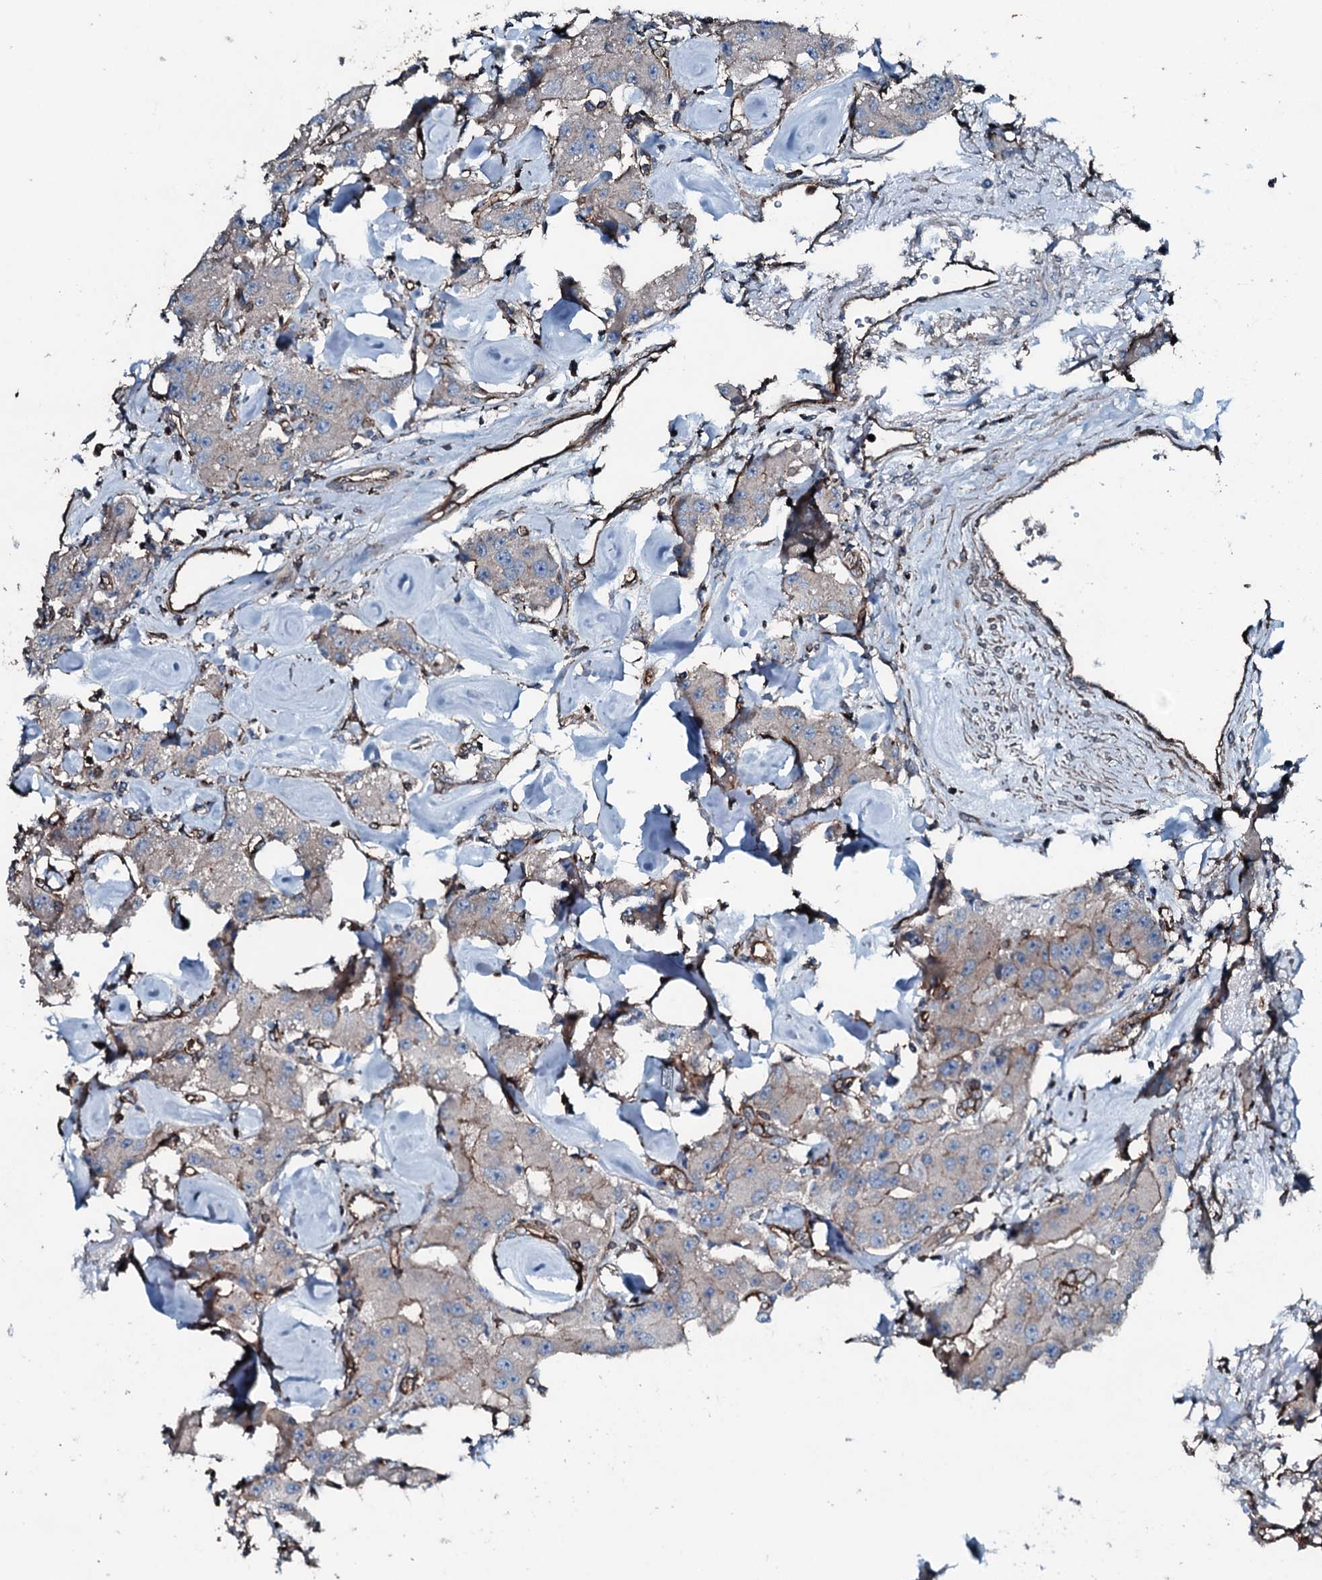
{"staining": {"intensity": "weak", "quantity": "<25%", "location": "cytoplasmic/membranous"}, "tissue": "carcinoid", "cell_type": "Tumor cells", "image_type": "cancer", "snomed": [{"axis": "morphology", "description": "Carcinoid, malignant, NOS"}, {"axis": "topography", "description": "Pancreas"}], "caption": "This is a image of immunohistochemistry staining of carcinoid, which shows no positivity in tumor cells.", "gene": "SLC25A38", "patient": {"sex": "male", "age": 41}}